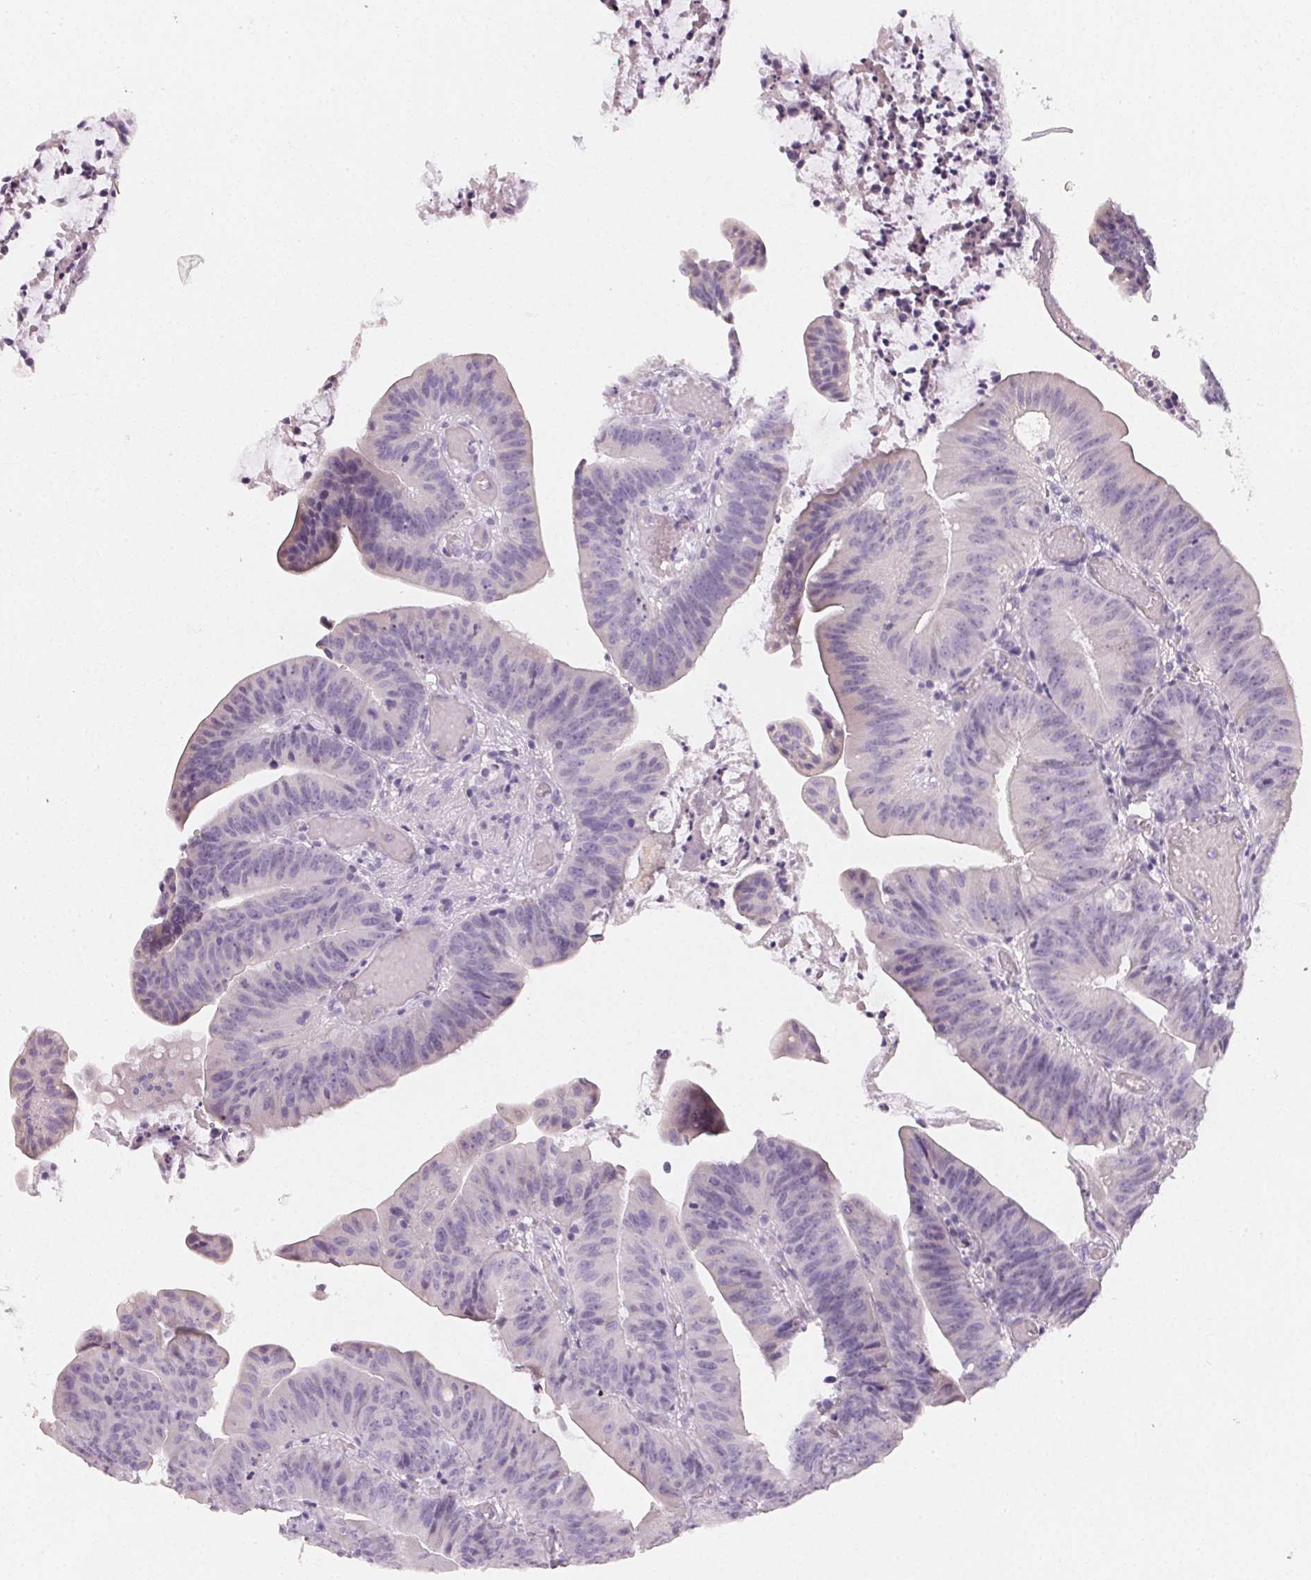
{"staining": {"intensity": "negative", "quantity": "none", "location": "none"}, "tissue": "colorectal cancer", "cell_type": "Tumor cells", "image_type": "cancer", "snomed": [{"axis": "morphology", "description": "Adenocarcinoma, NOS"}, {"axis": "topography", "description": "Colon"}], "caption": "Tumor cells show no significant staining in colorectal adenocarcinoma. (DAB (3,3'-diaminobenzidine) IHC, high magnification).", "gene": "MIOX", "patient": {"sex": "female", "age": 78}}